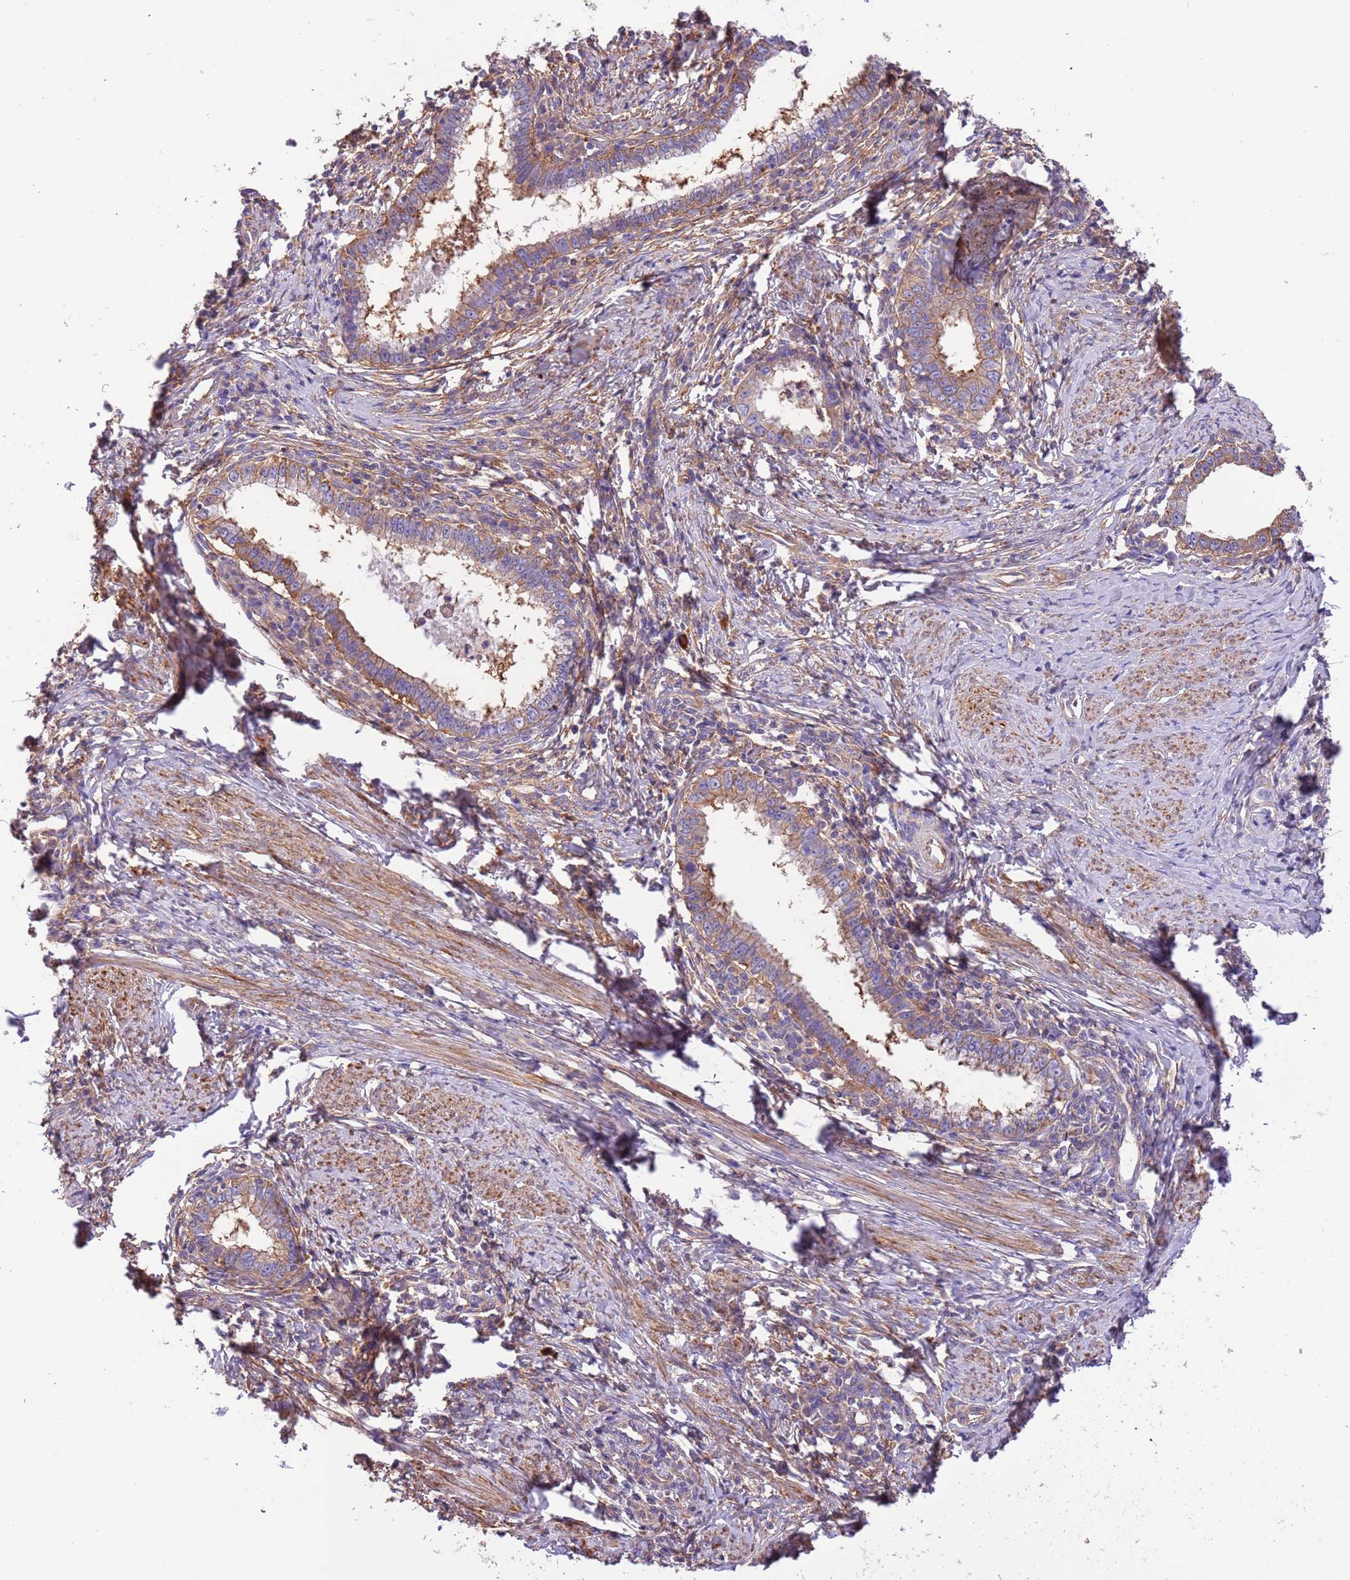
{"staining": {"intensity": "moderate", "quantity": ">75%", "location": "cytoplasmic/membranous"}, "tissue": "cervical cancer", "cell_type": "Tumor cells", "image_type": "cancer", "snomed": [{"axis": "morphology", "description": "Adenocarcinoma, NOS"}, {"axis": "topography", "description": "Cervix"}], "caption": "About >75% of tumor cells in human cervical cancer (adenocarcinoma) demonstrate moderate cytoplasmic/membranous protein staining as visualized by brown immunohistochemical staining.", "gene": "NAALADL1", "patient": {"sex": "female", "age": 36}}